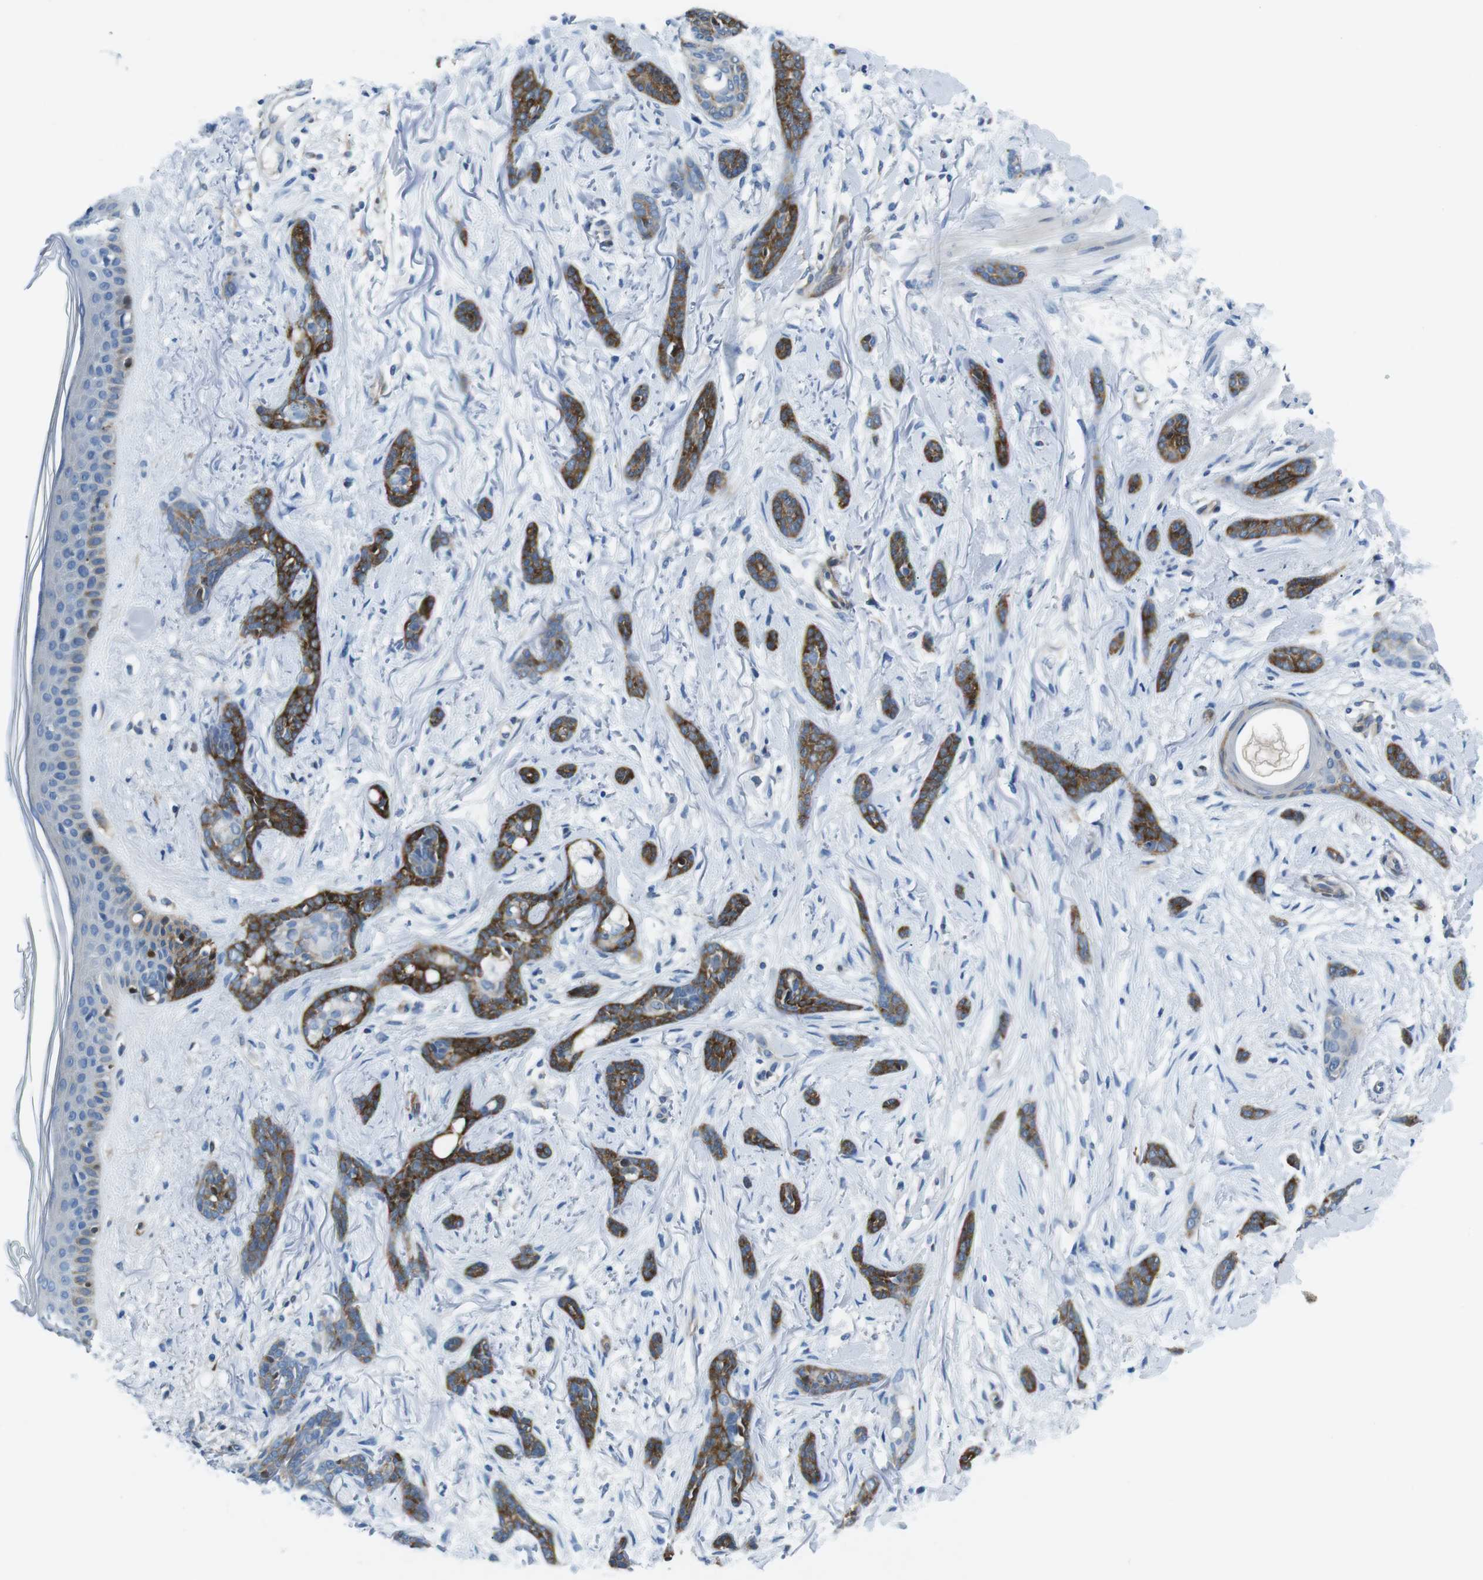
{"staining": {"intensity": "strong", "quantity": ">75%", "location": "cytoplasmic/membranous"}, "tissue": "skin cancer", "cell_type": "Tumor cells", "image_type": "cancer", "snomed": [{"axis": "morphology", "description": "Basal cell carcinoma"}, {"axis": "morphology", "description": "Adnexal tumor, benign"}, {"axis": "topography", "description": "Skin"}], "caption": "High-magnification brightfield microscopy of skin basal cell carcinoma stained with DAB (brown) and counterstained with hematoxylin (blue). tumor cells exhibit strong cytoplasmic/membranous expression is present in about>75% of cells.", "gene": "PHLDA1", "patient": {"sex": "female", "age": 42}}